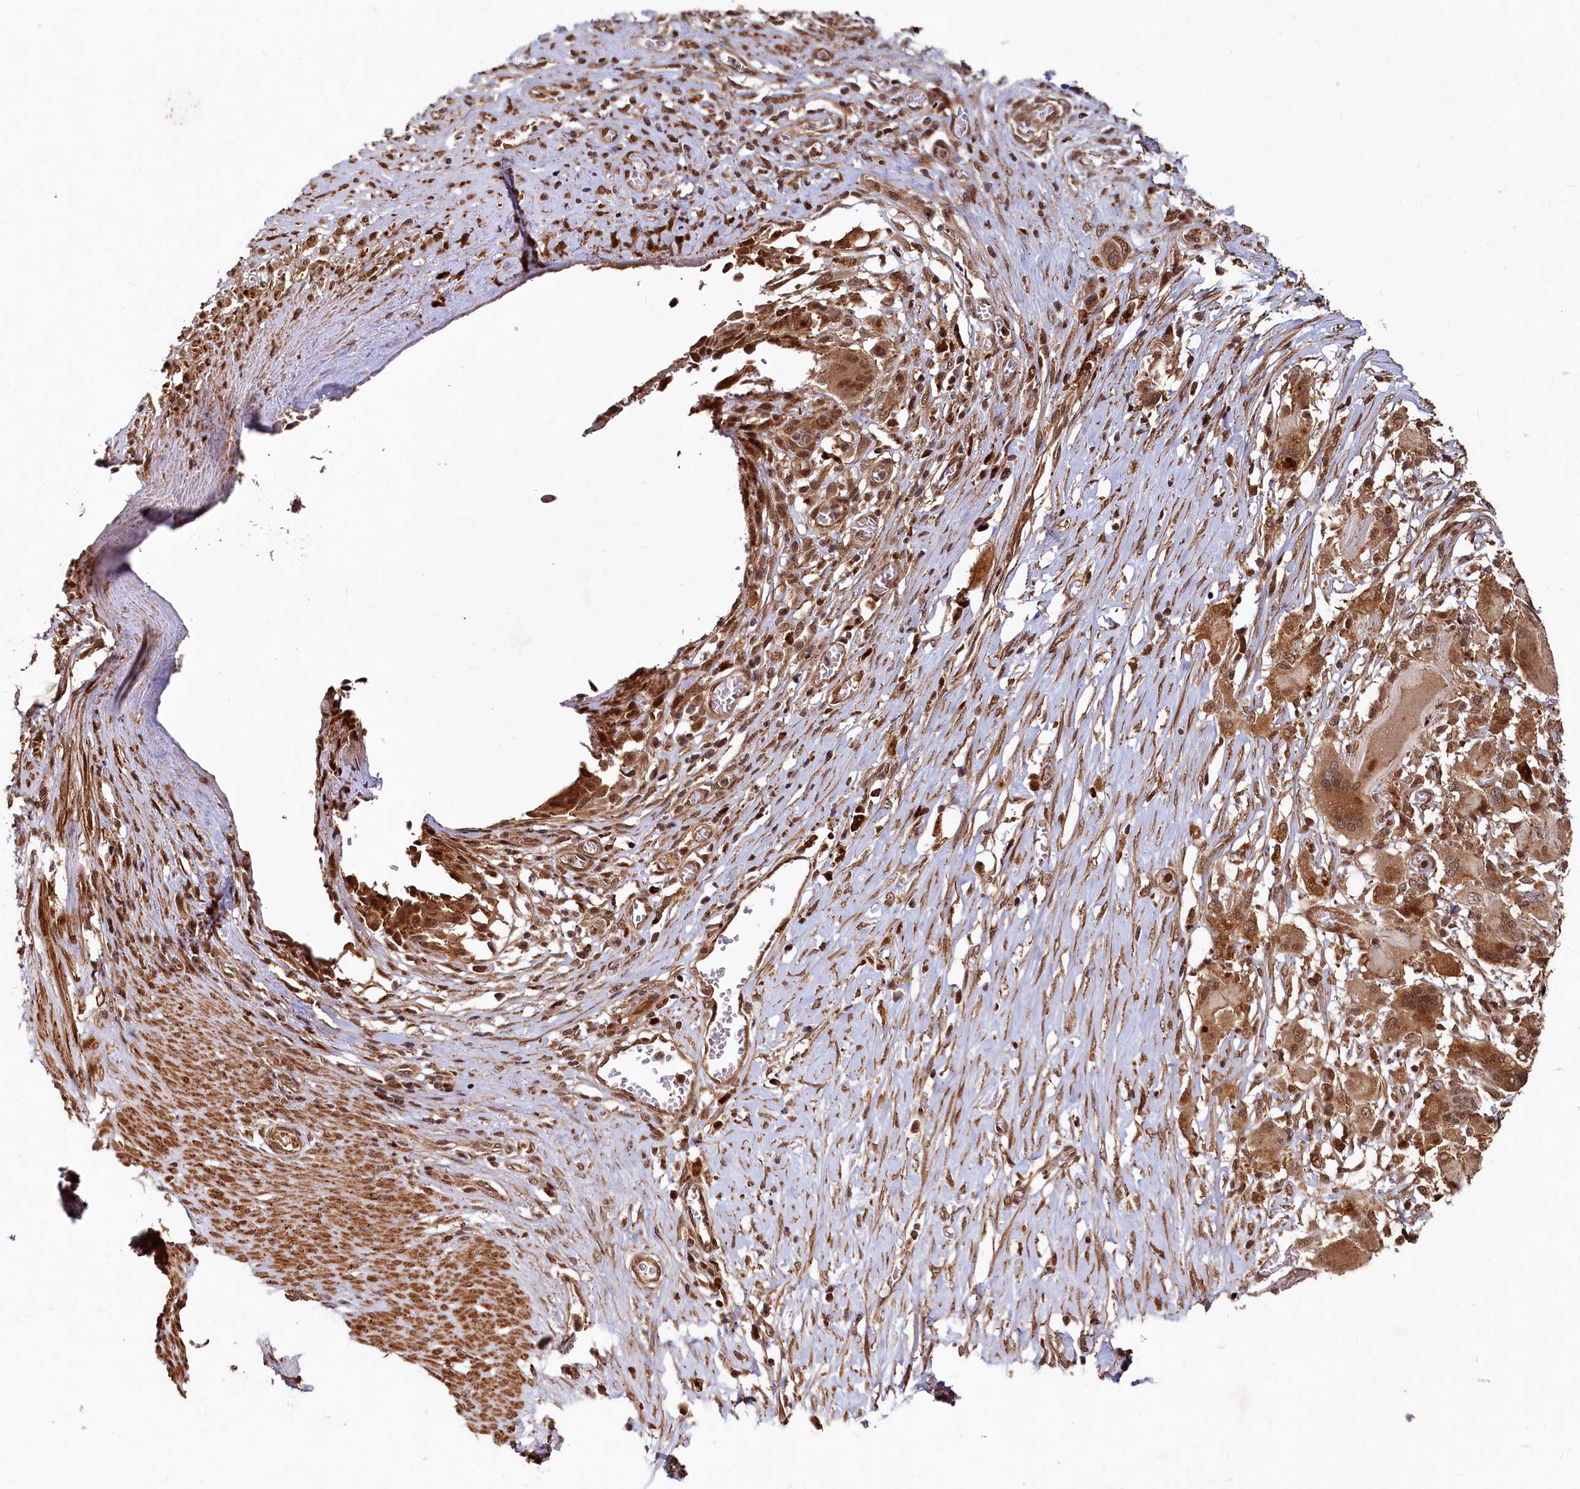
{"staining": {"intensity": "moderate", "quantity": ">75%", "location": "cytoplasmic/membranous,nuclear"}, "tissue": "stomach cancer", "cell_type": "Tumor cells", "image_type": "cancer", "snomed": [{"axis": "morphology", "description": "Adenocarcinoma, NOS"}, {"axis": "morphology", "description": "Adenocarcinoma, High grade"}, {"axis": "topography", "description": "Stomach, upper"}, {"axis": "topography", "description": "Stomach, lower"}], "caption": "Brown immunohistochemical staining in human stomach cancer reveals moderate cytoplasmic/membranous and nuclear positivity in about >75% of tumor cells.", "gene": "TRIM23", "patient": {"sex": "female", "age": 65}}